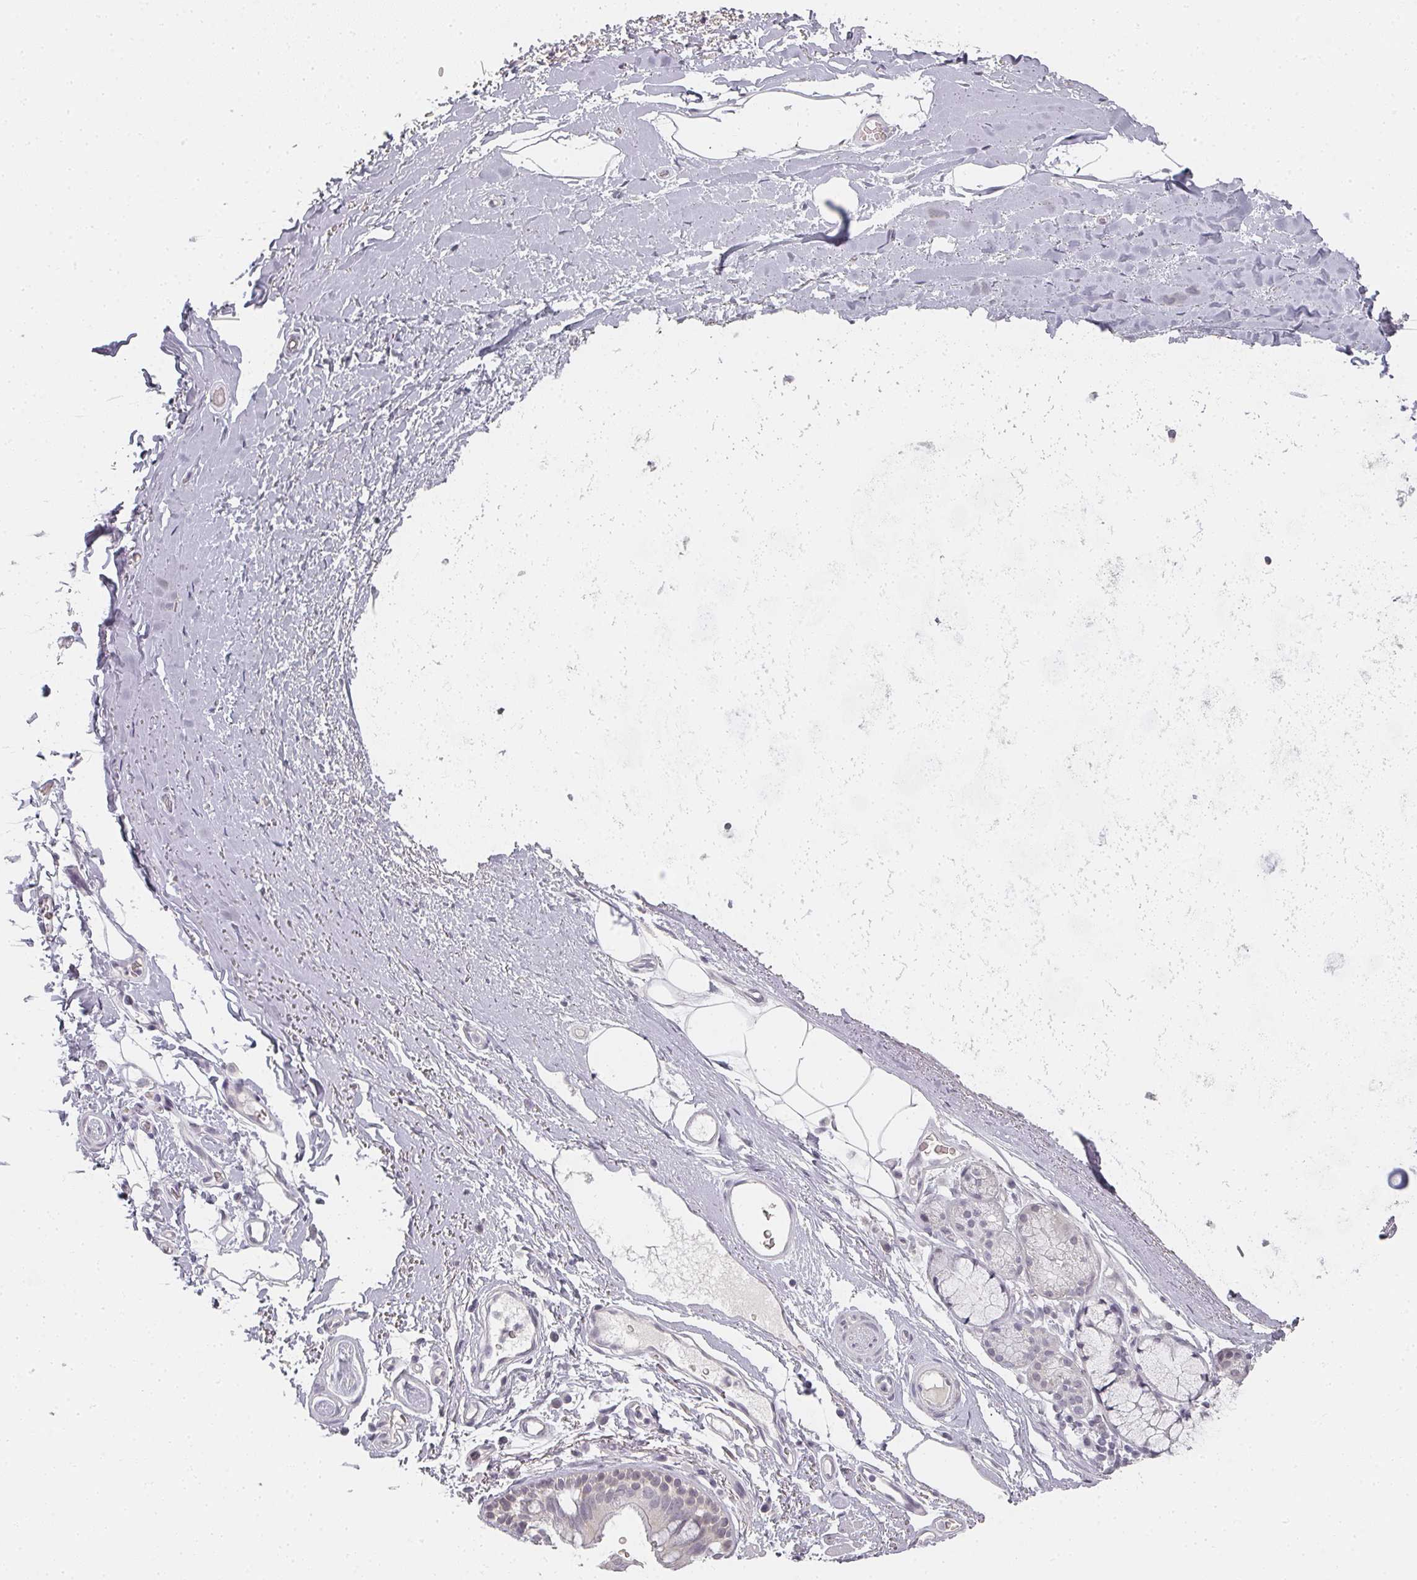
{"staining": {"intensity": "negative", "quantity": "none", "location": "none"}, "tissue": "adipose tissue", "cell_type": "Adipocytes", "image_type": "normal", "snomed": [{"axis": "morphology", "description": "Normal tissue, NOS"}, {"axis": "topography", "description": "Cartilage tissue"}, {"axis": "topography", "description": "Bronchus"}], "caption": "This histopathology image is of benign adipose tissue stained with IHC to label a protein in brown with the nuclei are counter-stained blue. There is no staining in adipocytes. (DAB (3,3'-diaminobenzidine) immunohistochemistry visualized using brightfield microscopy, high magnification).", "gene": "SHISA2", "patient": {"sex": "female", "age": 72}}